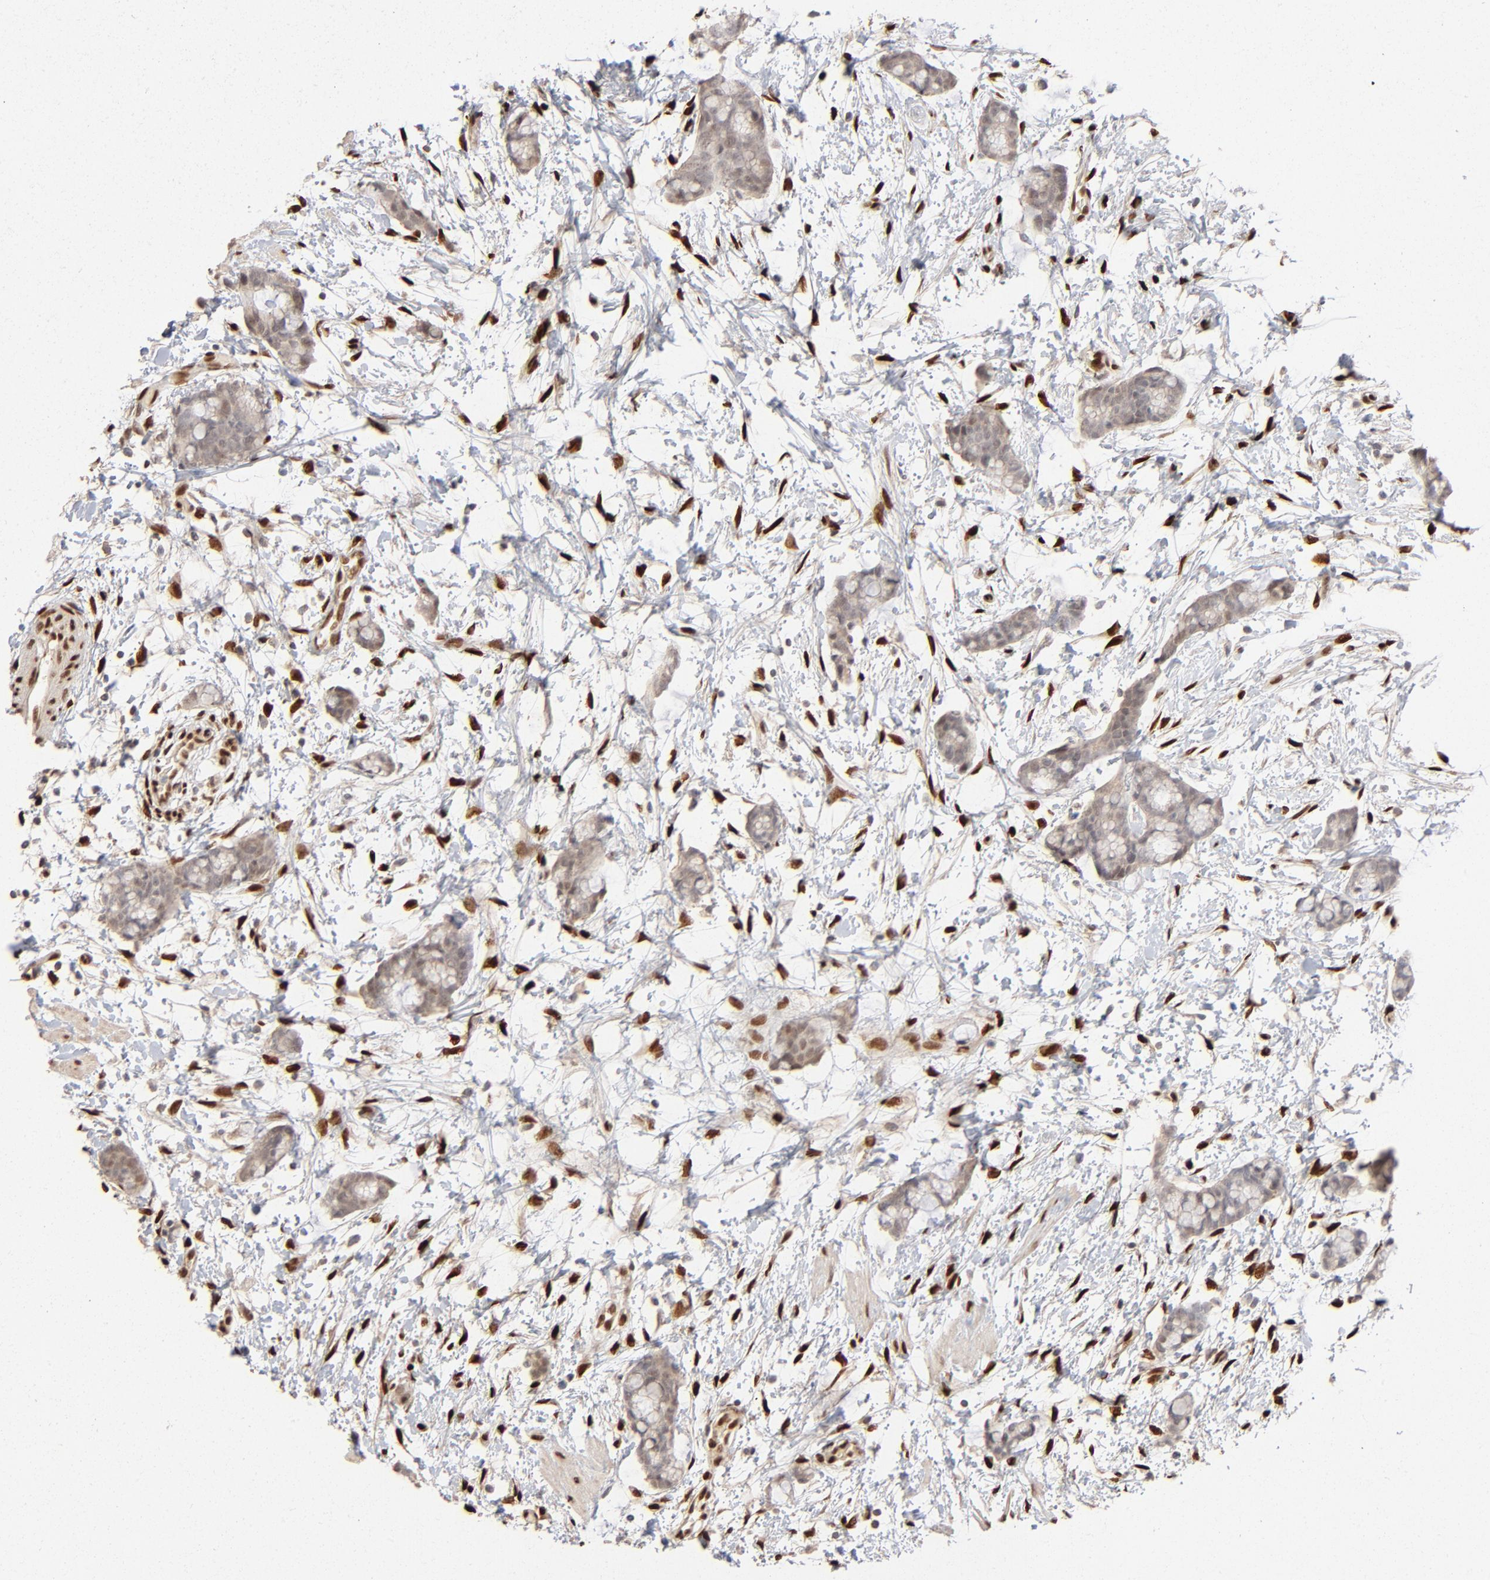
{"staining": {"intensity": "weak", "quantity": "25%-75%", "location": "cytoplasmic/membranous,nuclear"}, "tissue": "colorectal cancer", "cell_type": "Tumor cells", "image_type": "cancer", "snomed": [{"axis": "morphology", "description": "Adenocarcinoma, NOS"}, {"axis": "topography", "description": "Colon"}], "caption": "Approximately 25%-75% of tumor cells in human adenocarcinoma (colorectal) demonstrate weak cytoplasmic/membranous and nuclear protein expression as visualized by brown immunohistochemical staining.", "gene": "NFIB", "patient": {"sex": "male", "age": 14}}